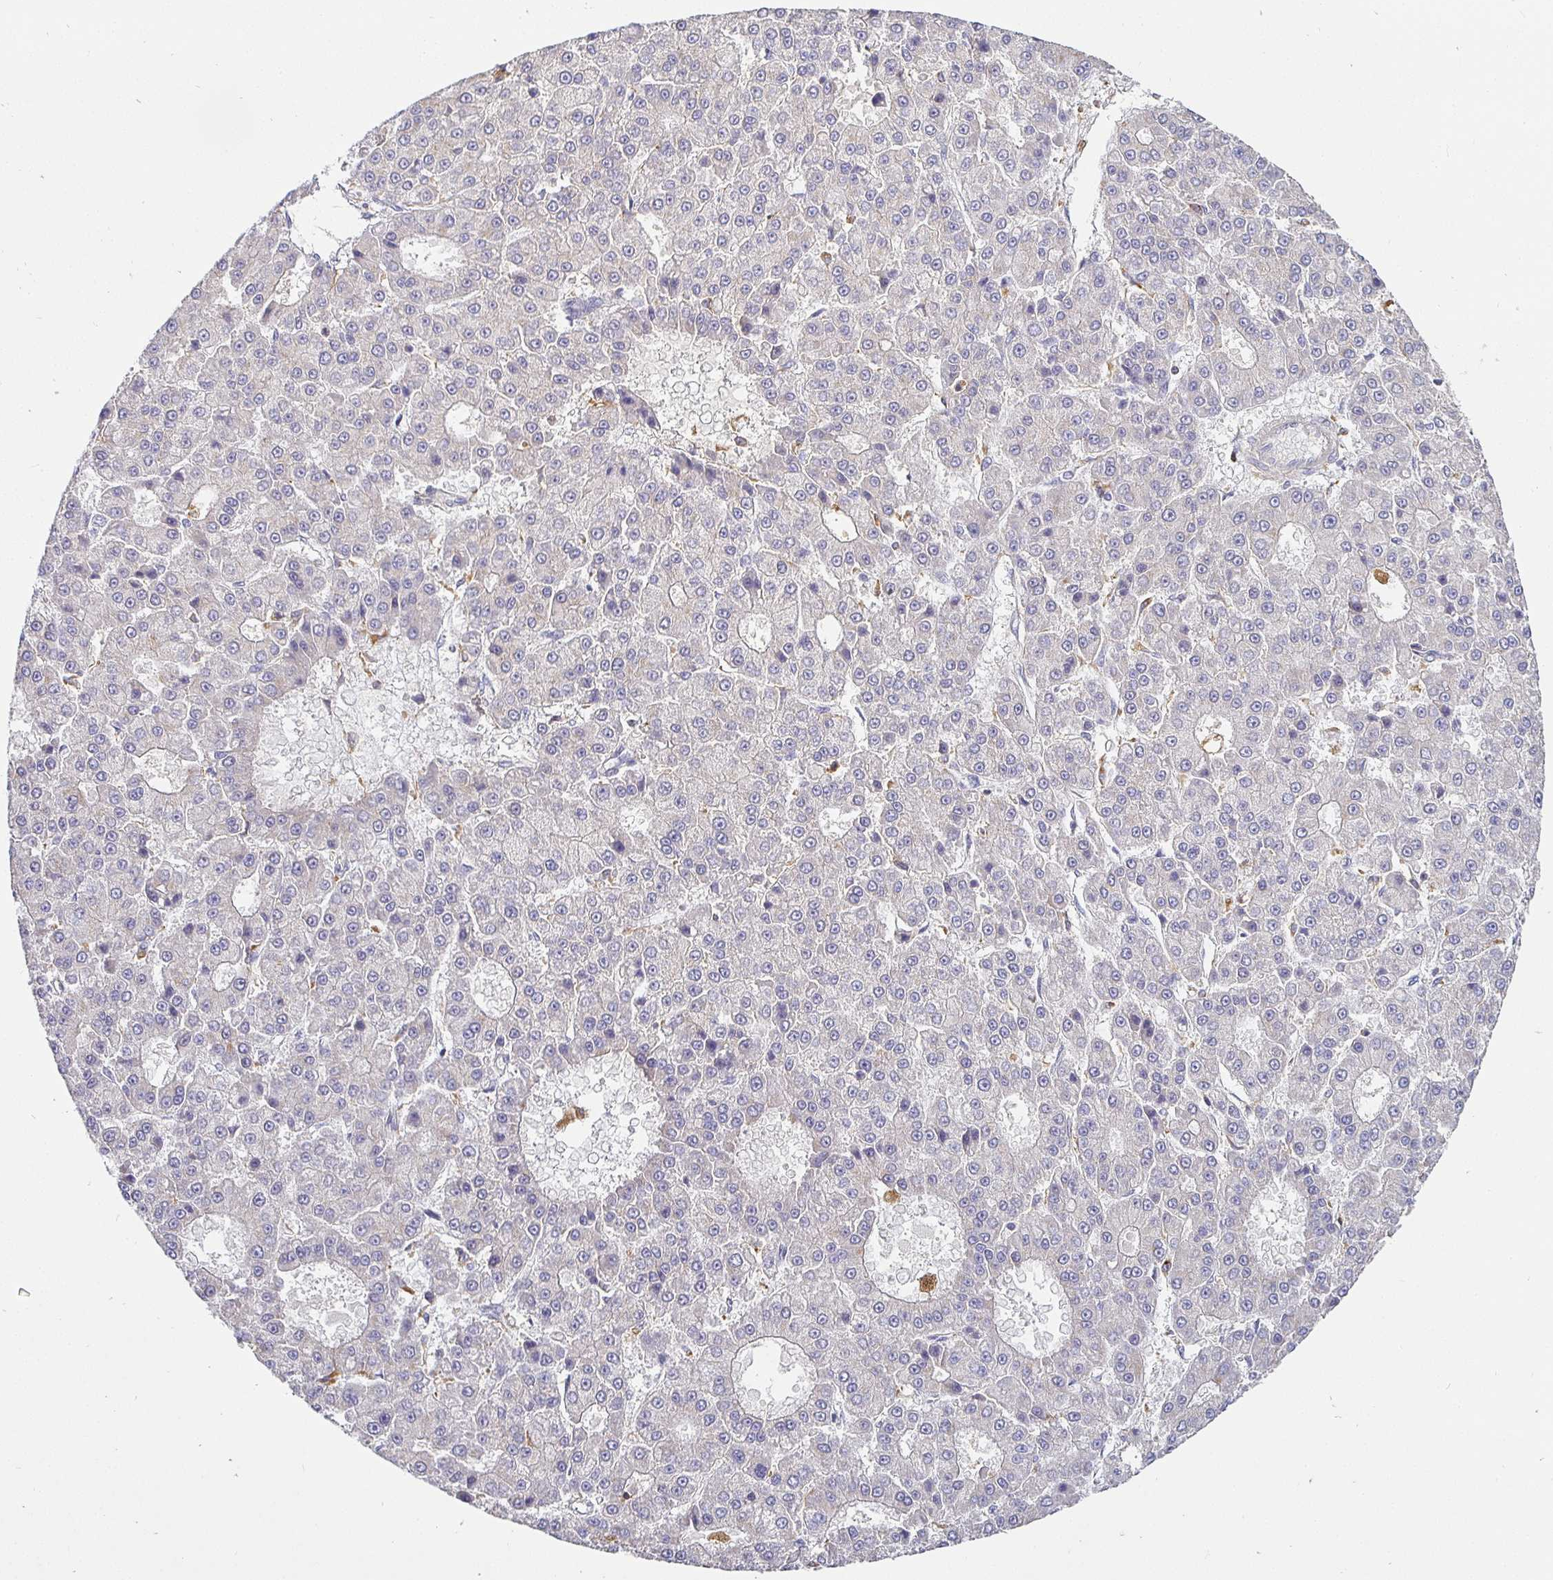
{"staining": {"intensity": "negative", "quantity": "none", "location": "none"}, "tissue": "liver cancer", "cell_type": "Tumor cells", "image_type": "cancer", "snomed": [{"axis": "morphology", "description": "Carcinoma, Hepatocellular, NOS"}, {"axis": "topography", "description": "Liver"}], "caption": "Protein analysis of liver cancer (hepatocellular carcinoma) demonstrates no significant positivity in tumor cells.", "gene": "ATP6V1F", "patient": {"sex": "male", "age": 70}}